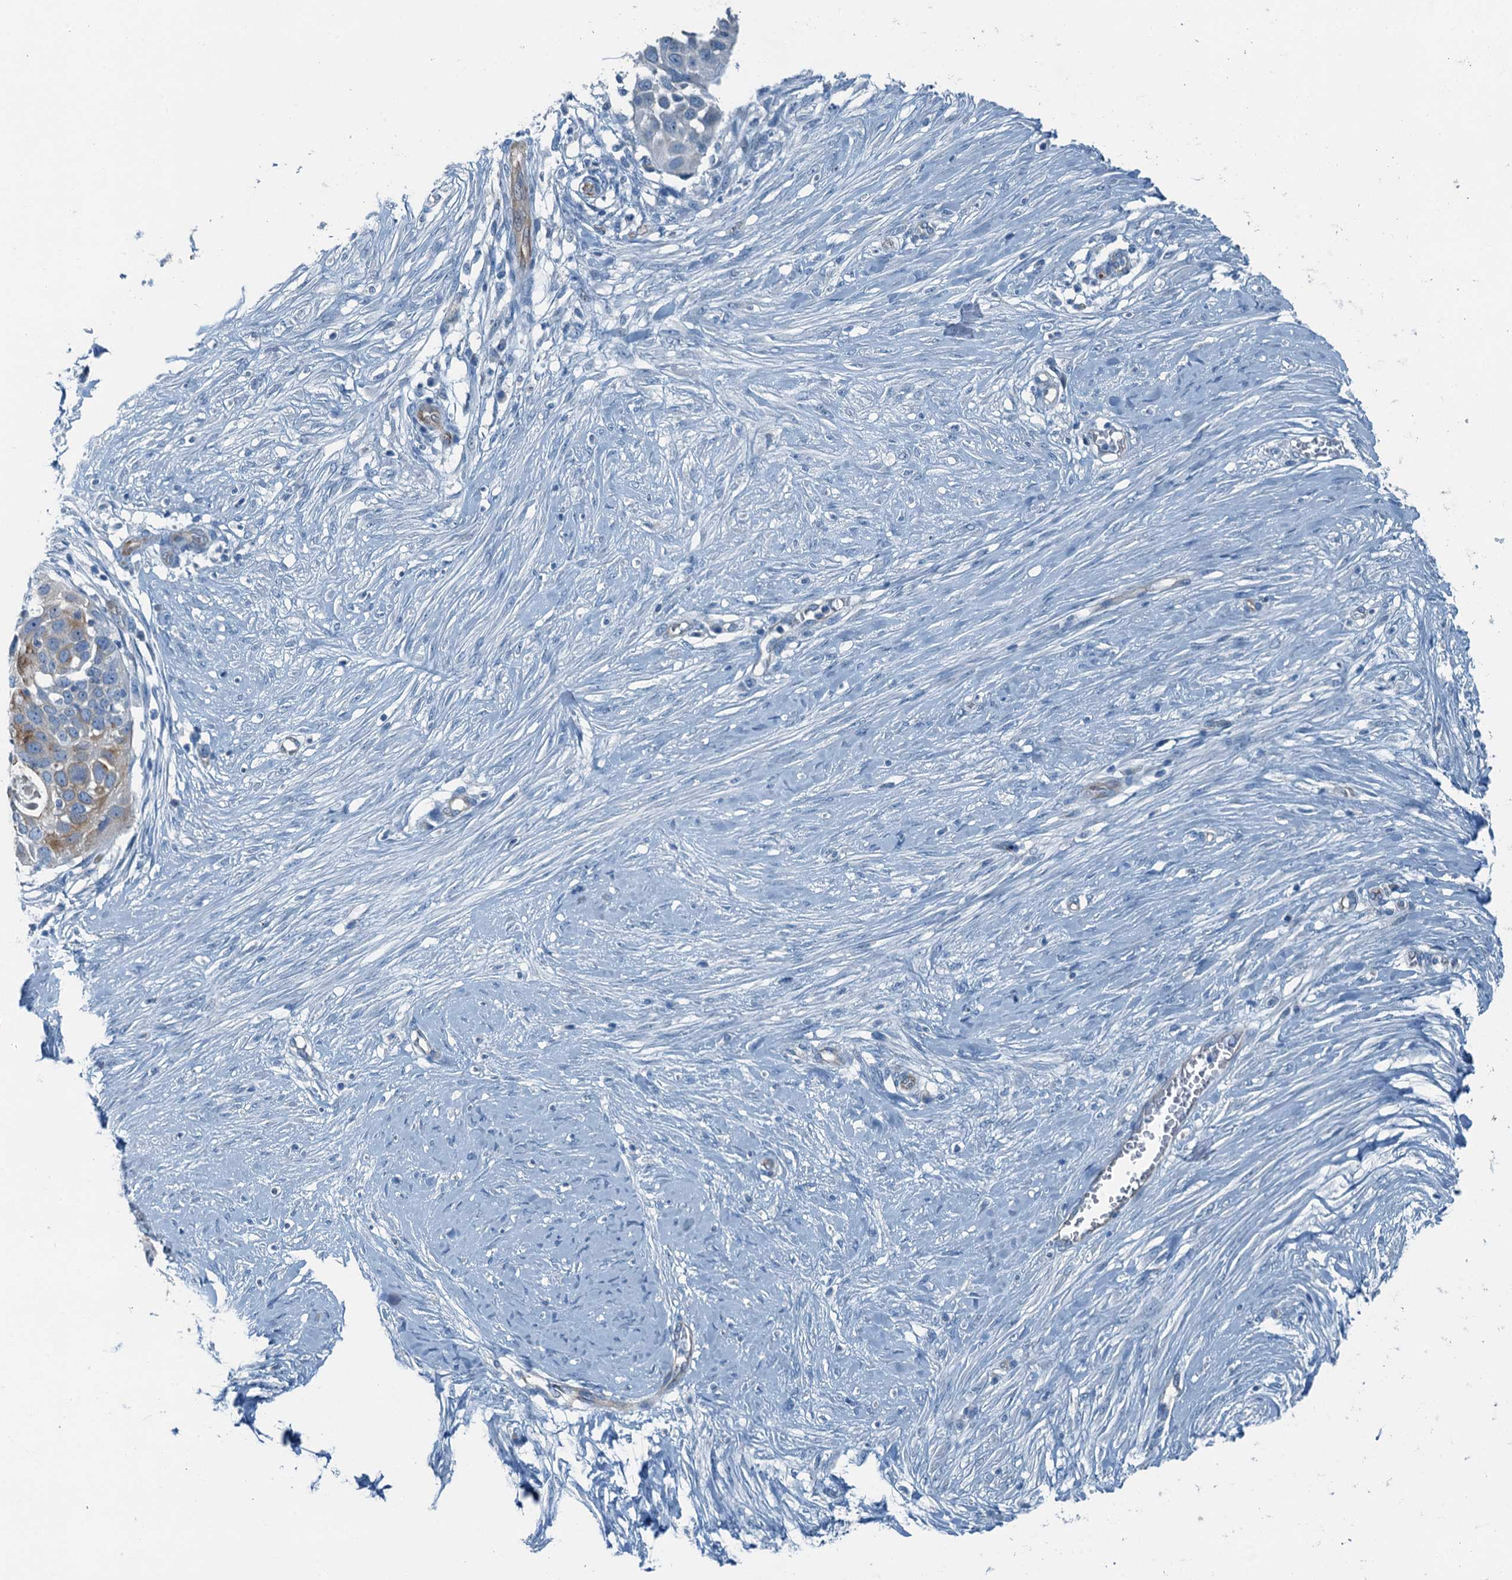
{"staining": {"intensity": "moderate", "quantity": "<25%", "location": "cytoplasmic/membranous"}, "tissue": "skin cancer", "cell_type": "Tumor cells", "image_type": "cancer", "snomed": [{"axis": "morphology", "description": "Squamous cell carcinoma, NOS"}, {"axis": "topography", "description": "Skin"}], "caption": "Moderate cytoplasmic/membranous protein positivity is identified in about <25% of tumor cells in skin cancer. Using DAB (3,3'-diaminobenzidine) (brown) and hematoxylin (blue) stains, captured at high magnification using brightfield microscopy.", "gene": "GFOD2", "patient": {"sex": "female", "age": 44}}